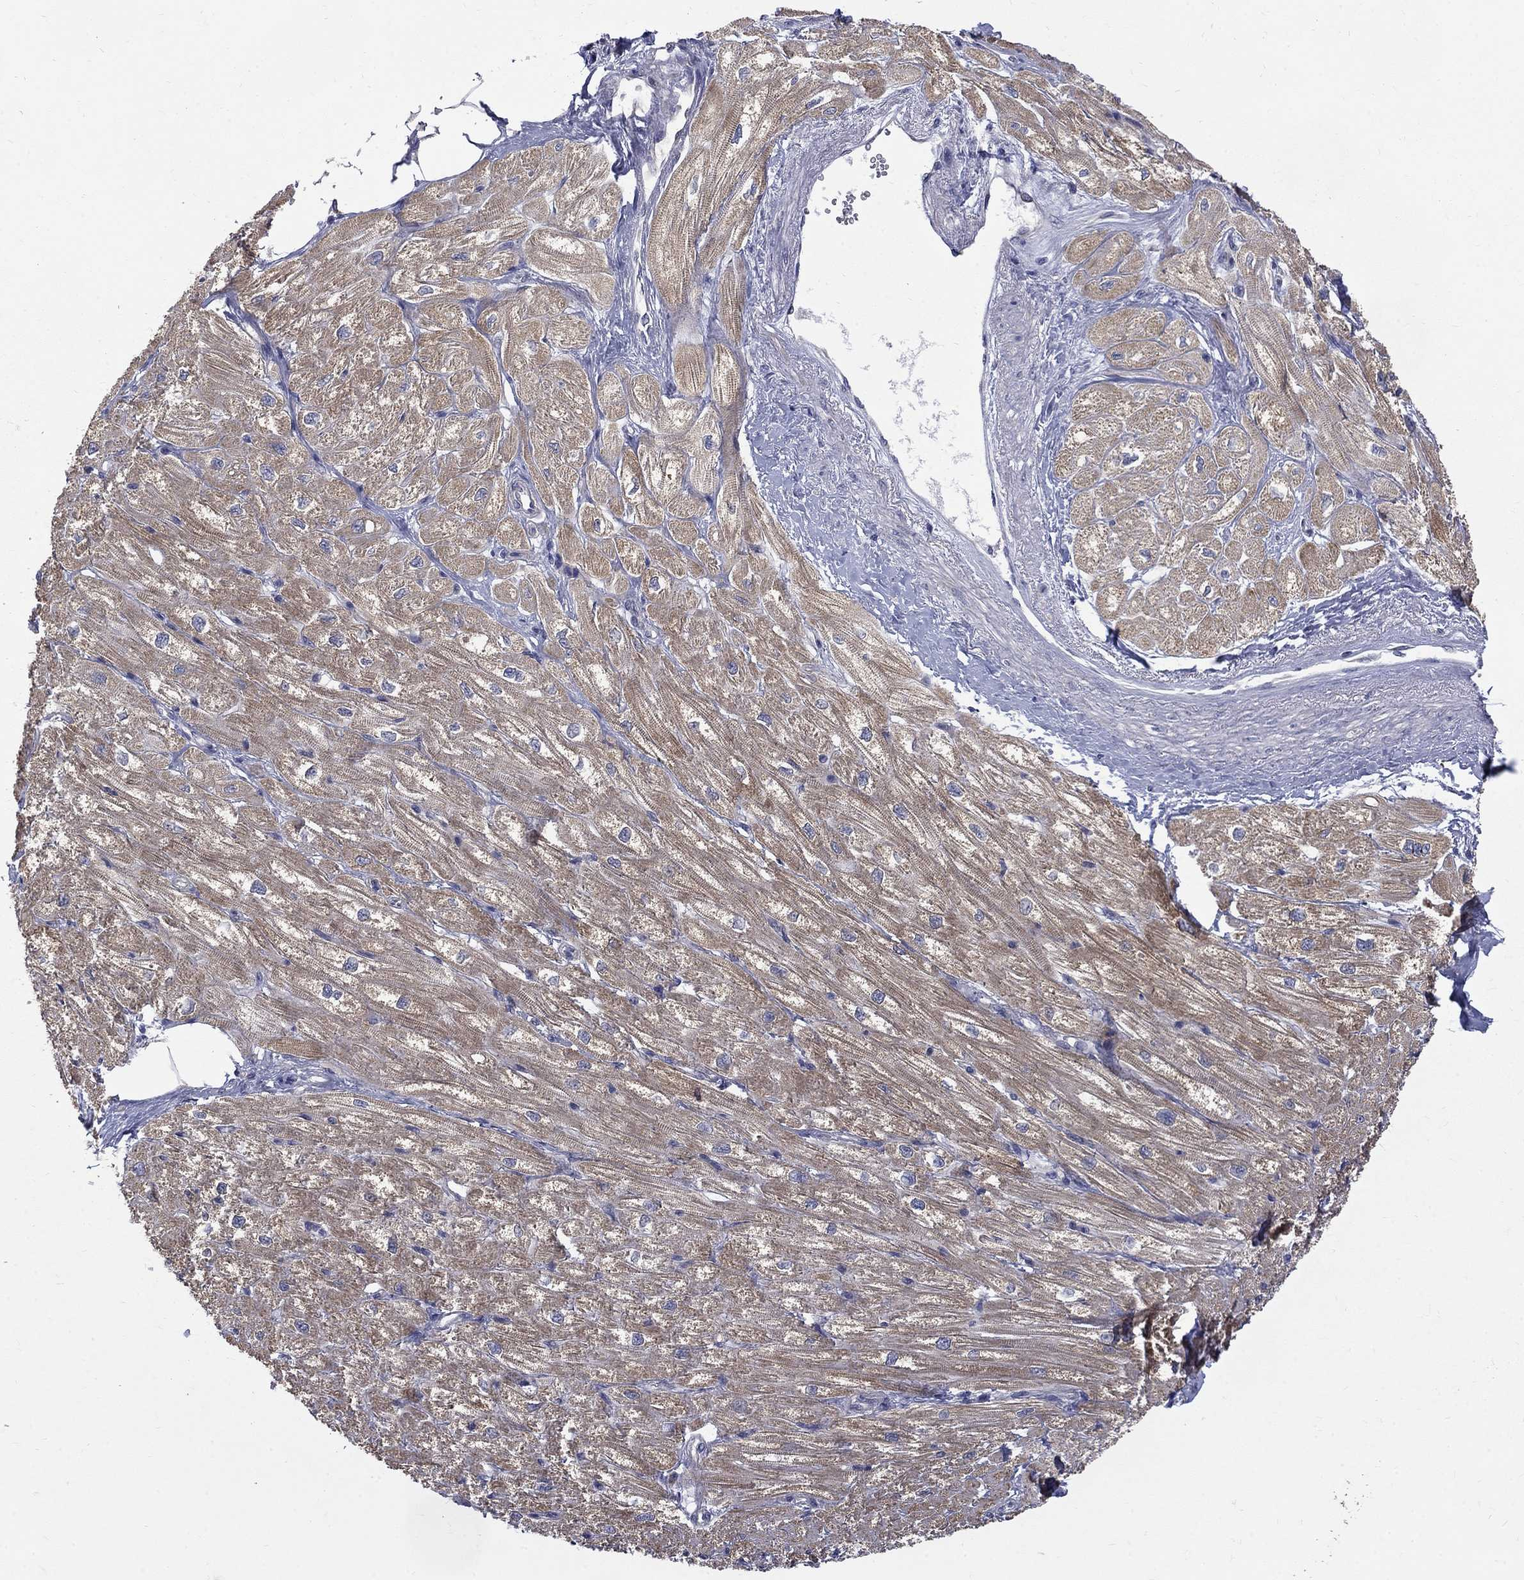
{"staining": {"intensity": "weak", "quantity": "25%-75%", "location": "cytoplasmic/membranous"}, "tissue": "heart muscle", "cell_type": "Cardiomyocytes", "image_type": "normal", "snomed": [{"axis": "morphology", "description": "Normal tissue, NOS"}, {"axis": "topography", "description": "Heart"}], "caption": "Brown immunohistochemical staining in normal human heart muscle displays weak cytoplasmic/membranous positivity in about 25%-75% of cardiomyocytes.", "gene": "SH2B1", "patient": {"sex": "male", "age": 57}}